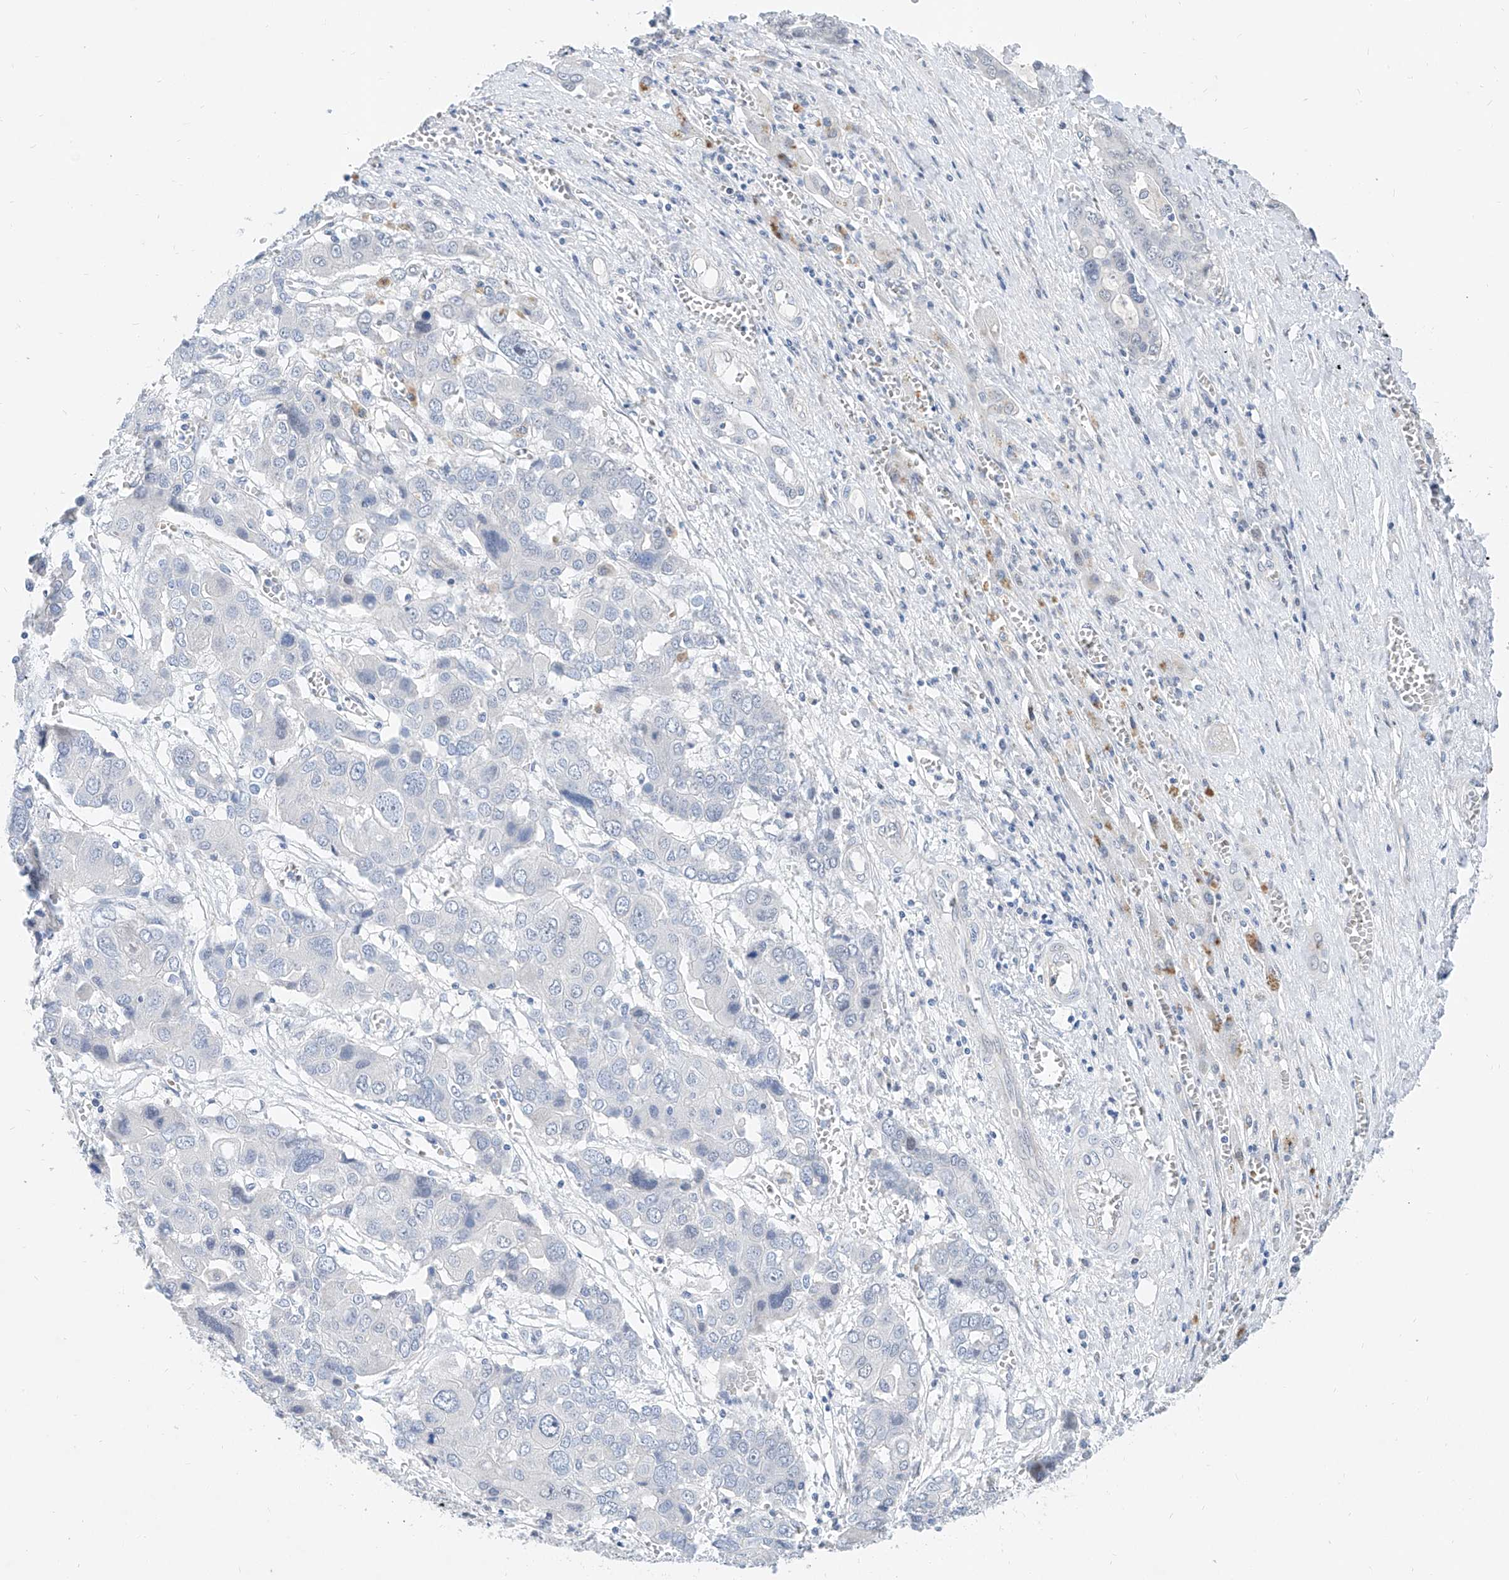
{"staining": {"intensity": "negative", "quantity": "none", "location": "none"}, "tissue": "liver cancer", "cell_type": "Tumor cells", "image_type": "cancer", "snomed": [{"axis": "morphology", "description": "Cholangiocarcinoma"}, {"axis": "topography", "description": "Liver"}], "caption": "Protein analysis of cholangiocarcinoma (liver) exhibits no significant staining in tumor cells.", "gene": "BPTF", "patient": {"sex": "male", "age": 67}}